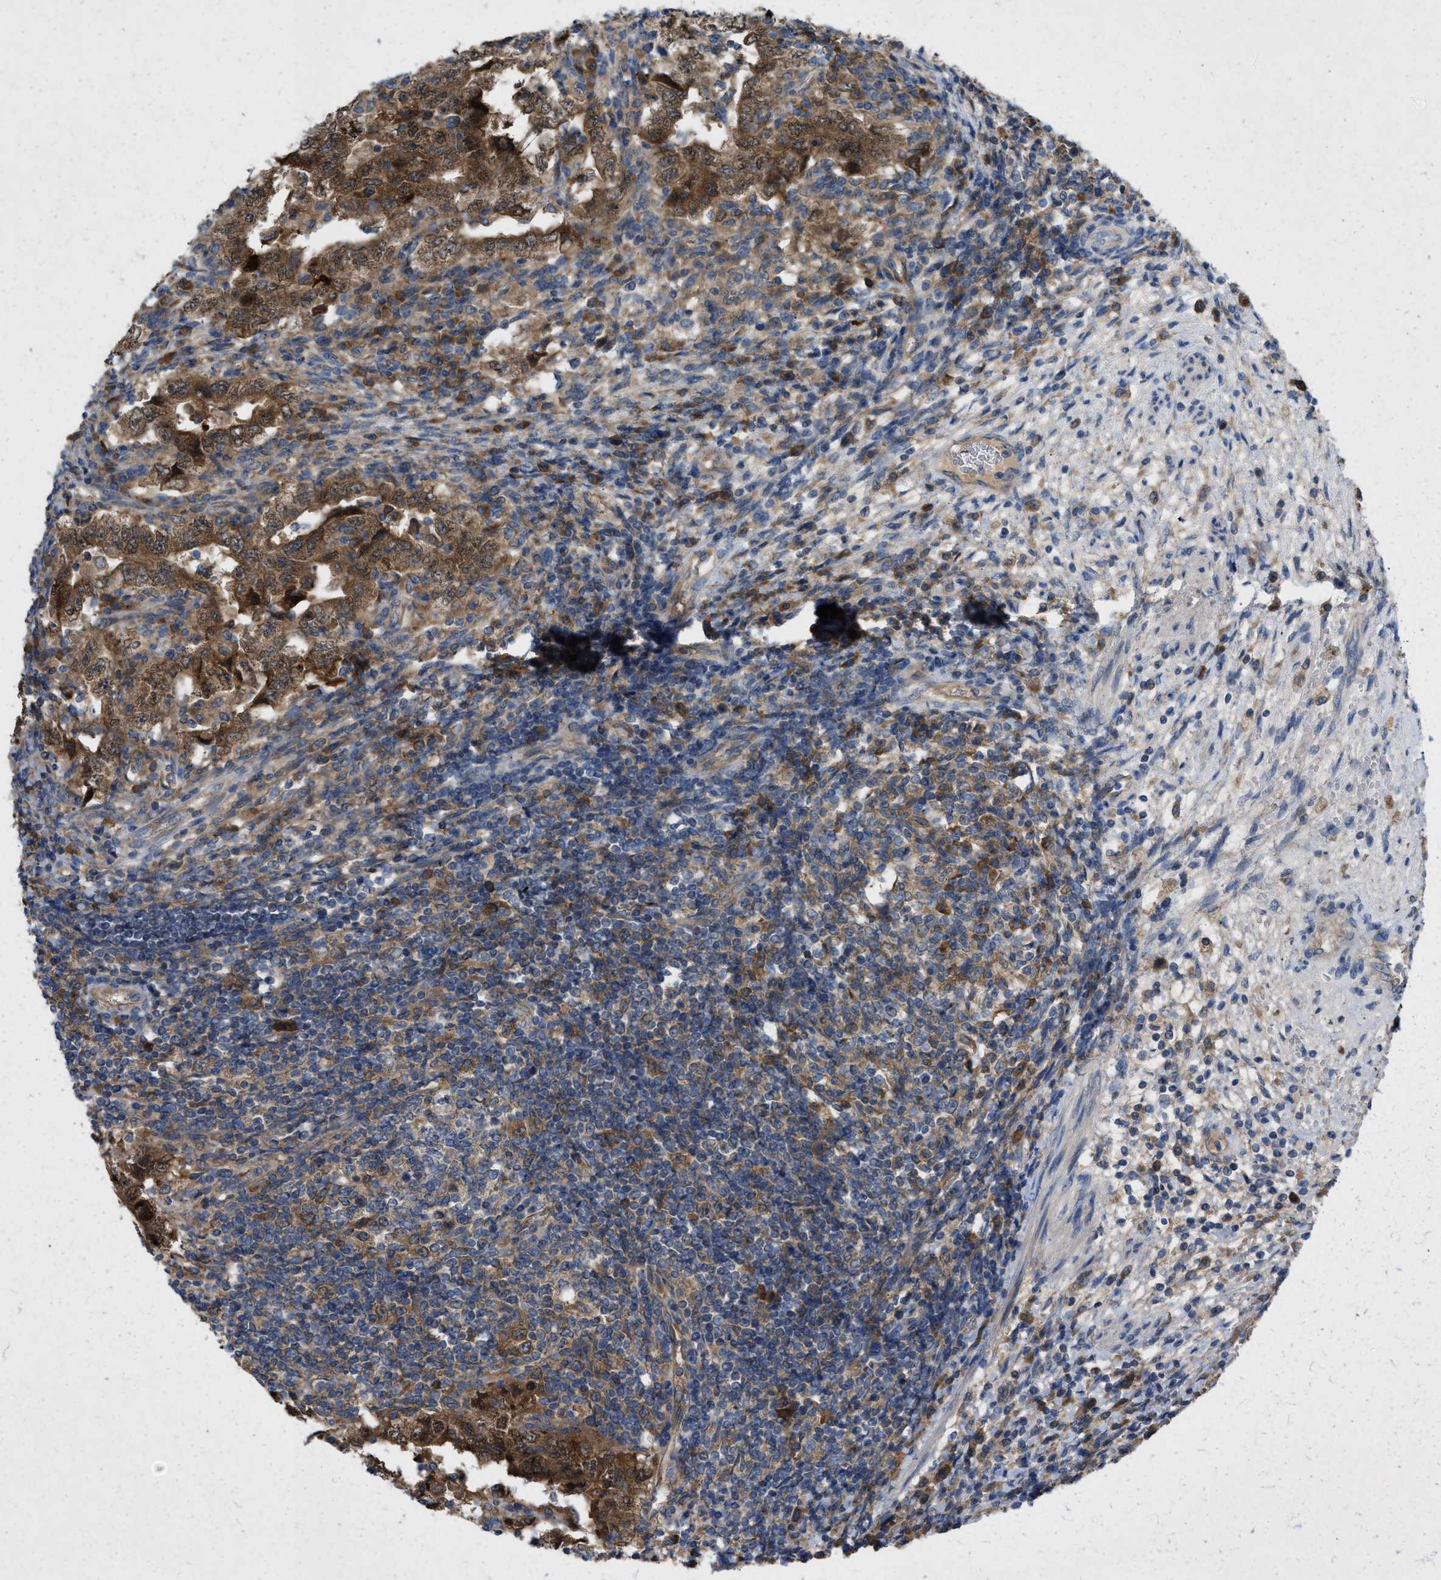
{"staining": {"intensity": "strong", "quantity": ">75%", "location": "cytoplasmic/membranous"}, "tissue": "testis cancer", "cell_type": "Tumor cells", "image_type": "cancer", "snomed": [{"axis": "morphology", "description": "Carcinoma, Embryonal, NOS"}, {"axis": "topography", "description": "Testis"}], "caption": "About >75% of tumor cells in human testis embryonal carcinoma exhibit strong cytoplasmic/membranous protein staining as visualized by brown immunohistochemical staining.", "gene": "TMEM131", "patient": {"sex": "male", "age": 26}}